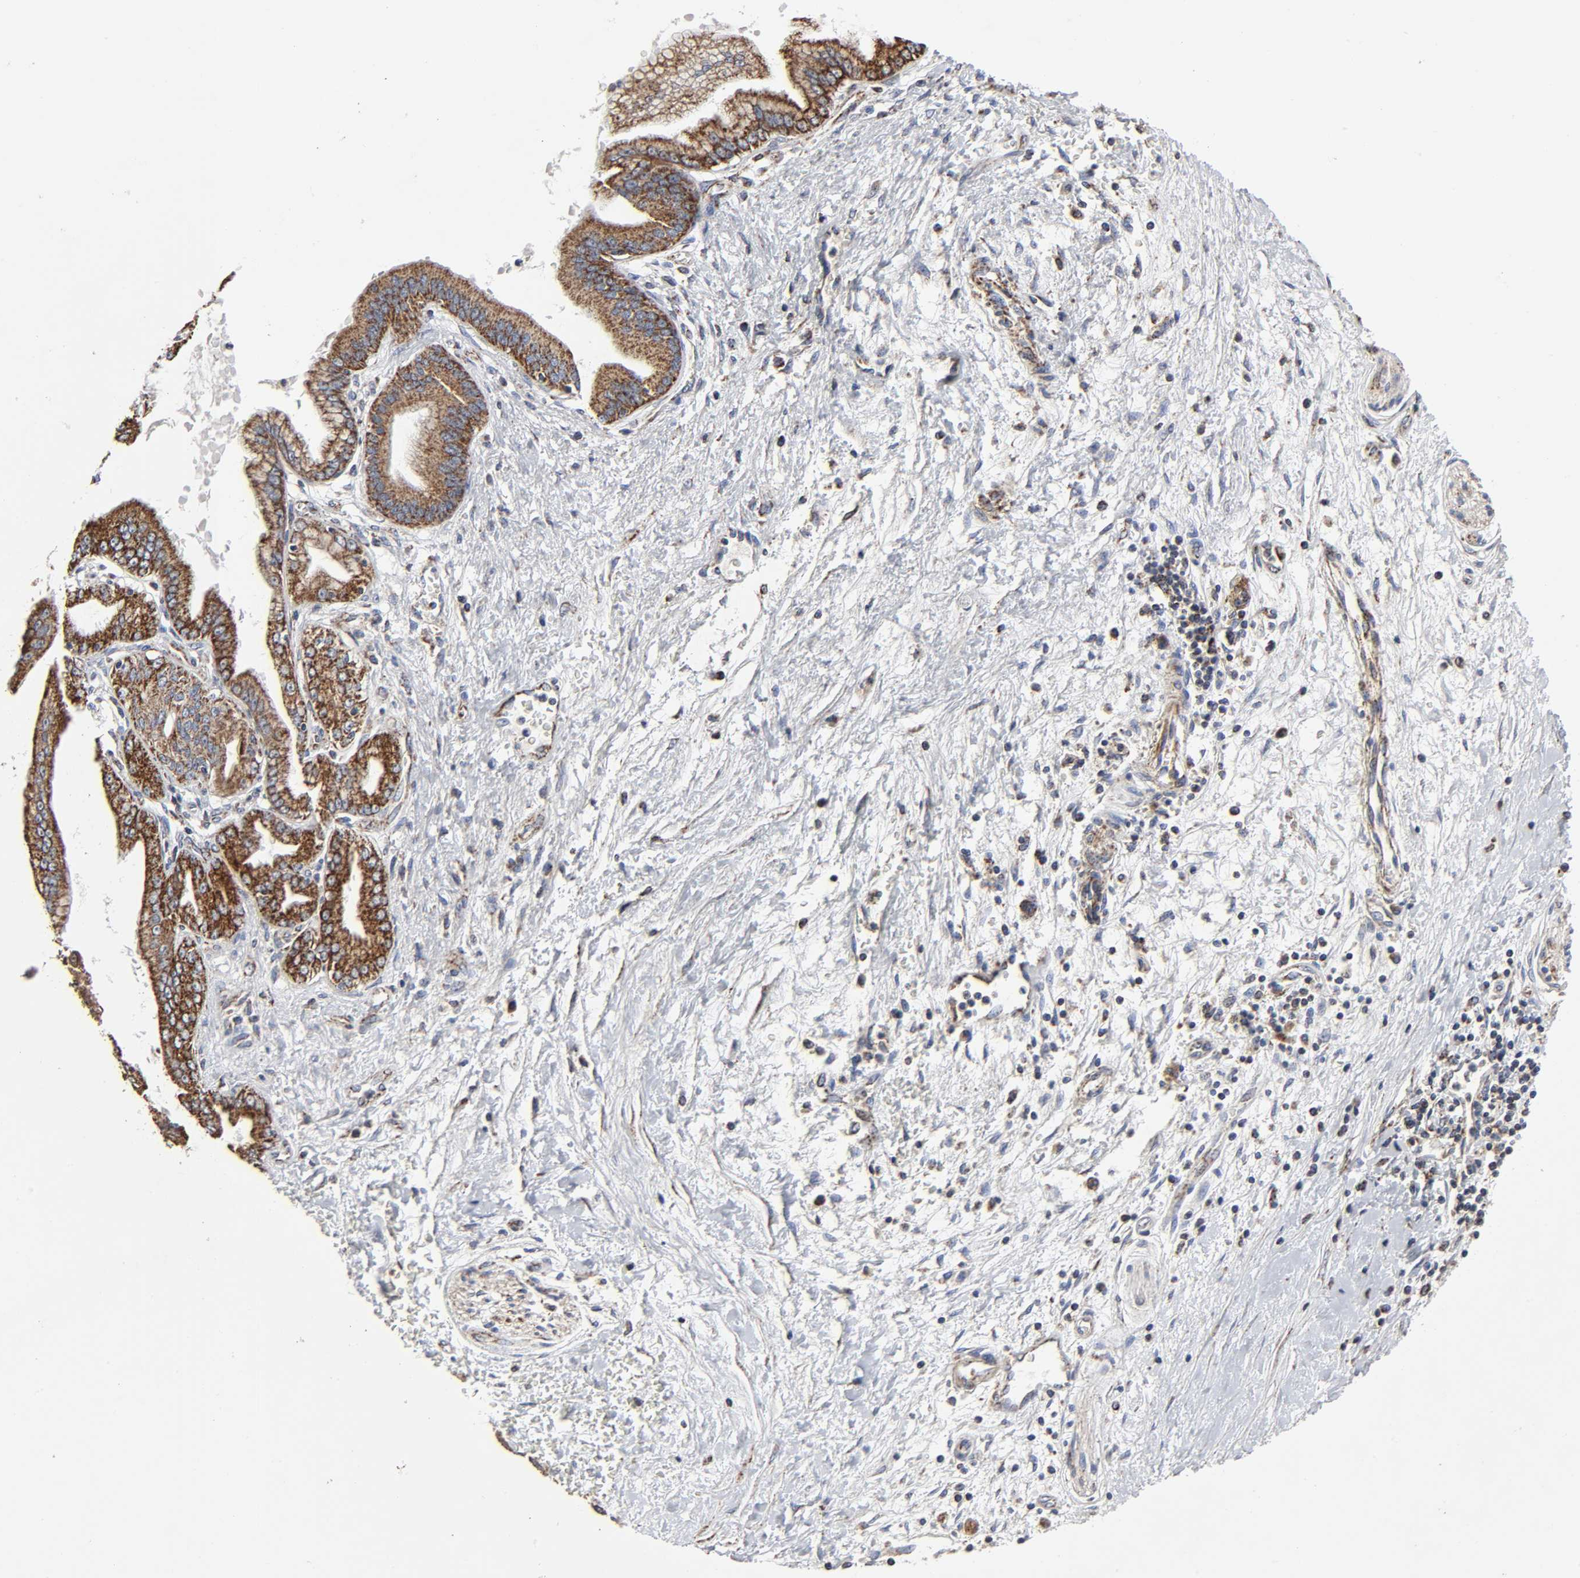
{"staining": {"intensity": "strong", "quantity": ">75%", "location": "cytoplasmic/membranous"}, "tissue": "pancreatic cancer", "cell_type": "Tumor cells", "image_type": "cancer", "snomed": [{"axis": "morphology", "description": "Adenocarcinoma, NOS"}, {"axis": "topography", "description": "Pancreas"}], "caption": "Strong cytoplasmic/membranous protein expression is identified in approximately >75% of tumor cells in pancreatic adenocarcinoma.", "gene": "COX6B1", "patient": {"sex": "male", "age": 59}}